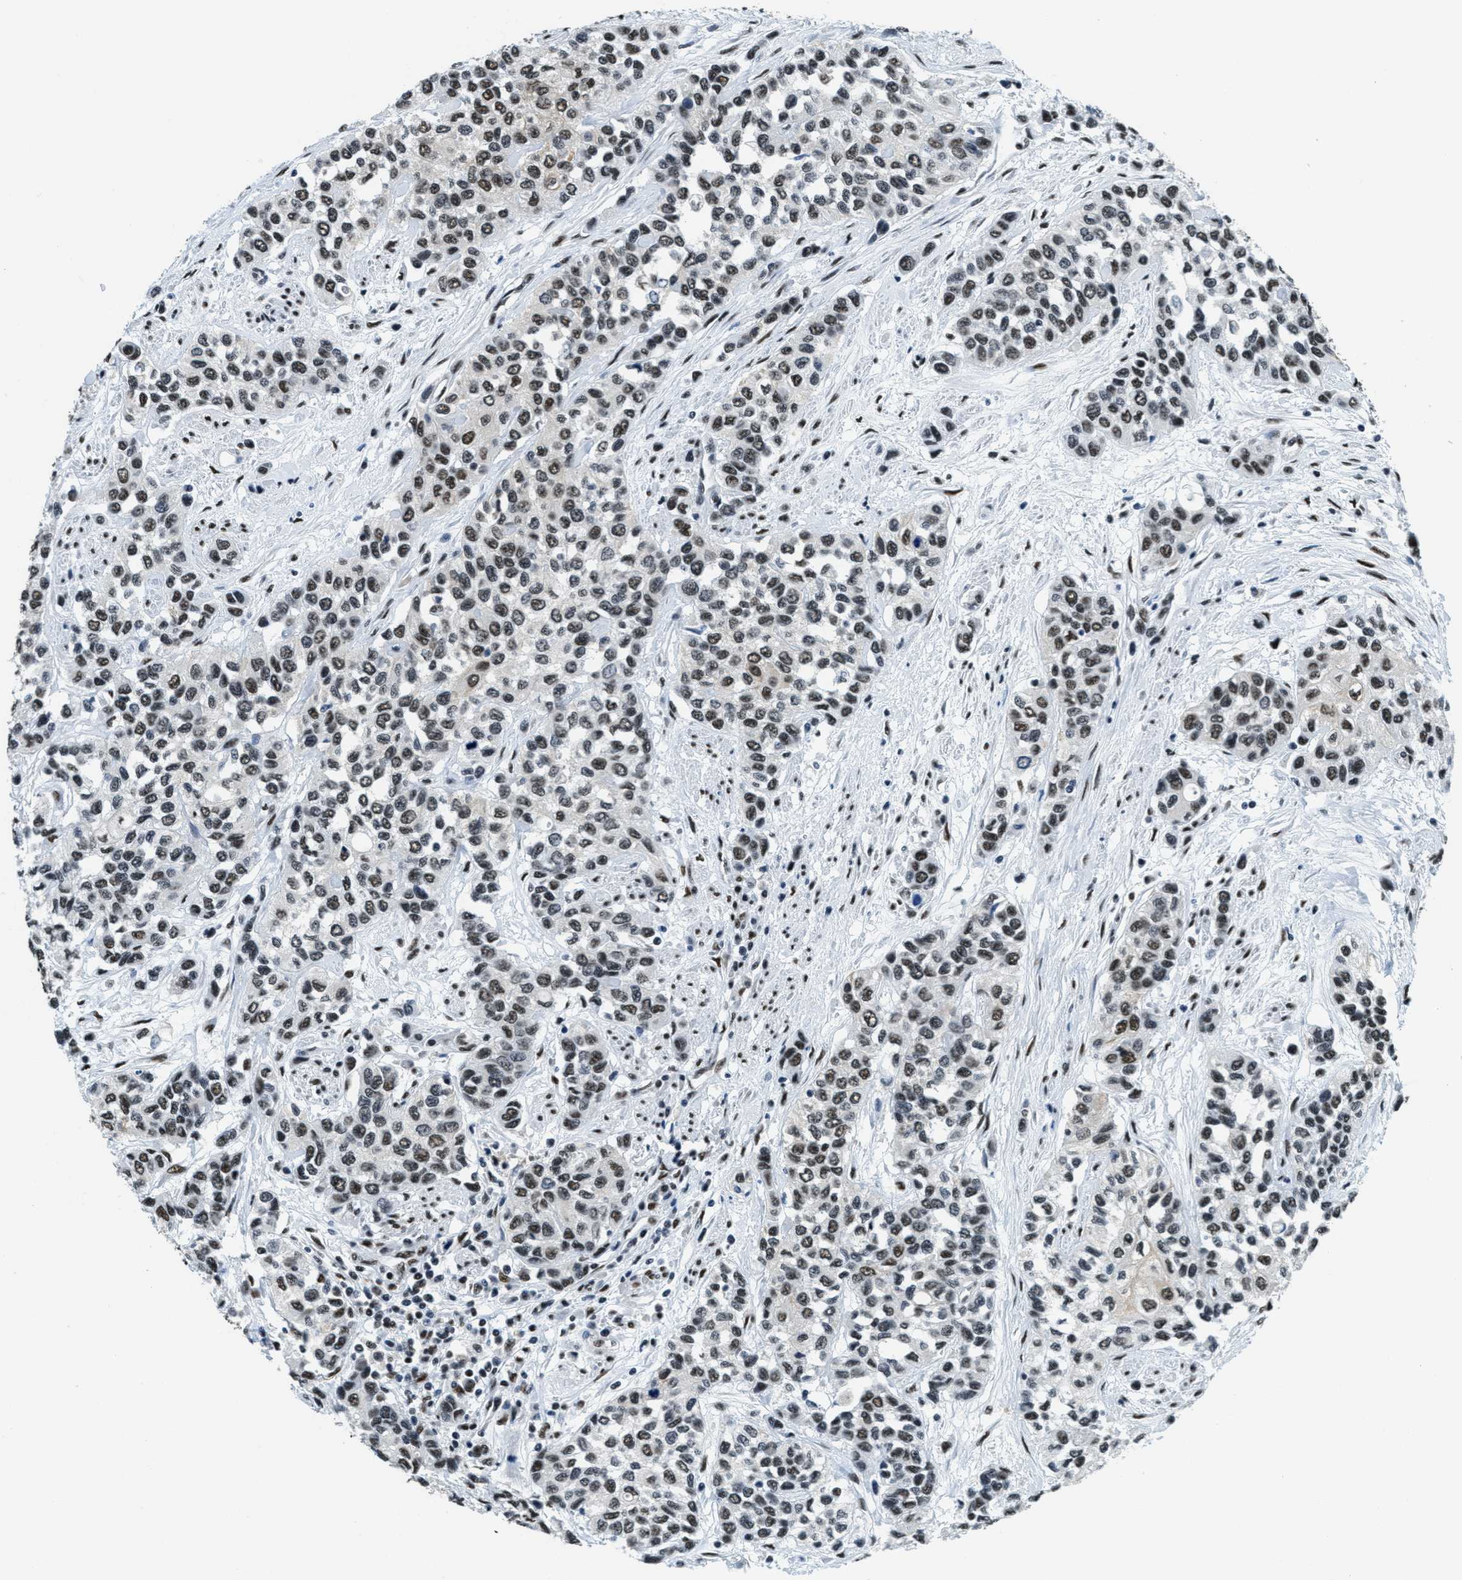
{"staining": {"intensity": "moderate", "quantity": ">75%", "location": "nuclear"}, "tissue": "urothelial cancer", "cell_type": "Tumor cells", "image_type": "cancer", "snomed": [{"axis": "morphology", "description": "Urothelial carcinoma, High grade"}, {"axis": "topography", "description": "Urinary bladder"}], "caption": "The immunohistochemical stain labels moderate nuclear staining in tumor cells of urothelial carcinoma (high-grade) tissue. Immunohistochemistry stains the protein of interest in brown and the nuclei are stained blue.", "gene": "SSB", "patient": {"sex": "female", "age": 56}}